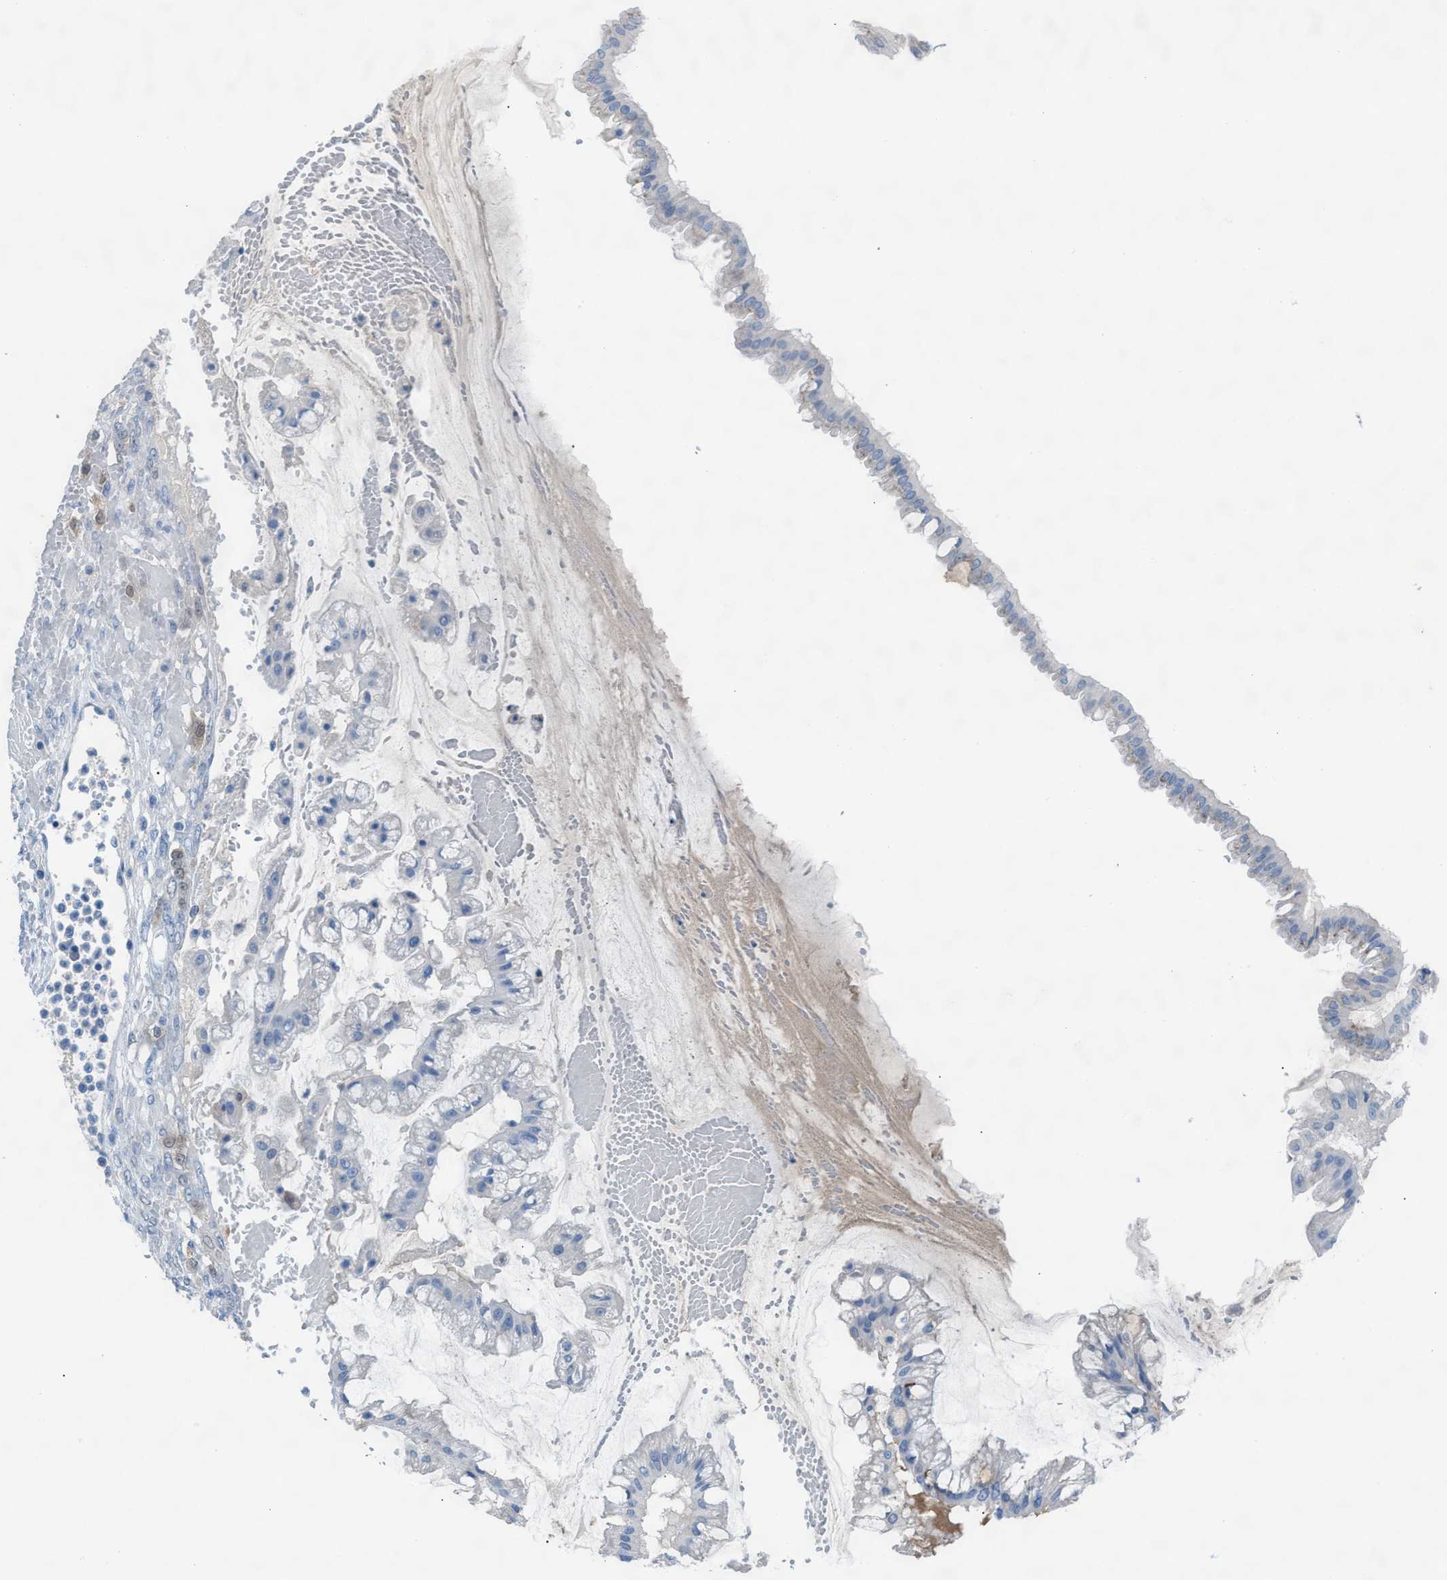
{"staining": {"intensity": "negative", "quantity": "none", "location": "none"}, "tissue": "ovarian cancer", "cell_type": "Tumor cells", "image_type": "cancer", "snomed": [{"axis": "morphology", "description": "Cystadenocarcinoma, mucinous, NOS"}, {"axis": "topography", "description": "Ovary"}], "caption": "A photomicrograph of human ovarian mucinous cystadenocarcinoma is negative for staining in tumor cells. (IHC, brightfield microscopy, high magnification).", "gene": "ASPA", "patient": {"sex": "female", "age": 73}}